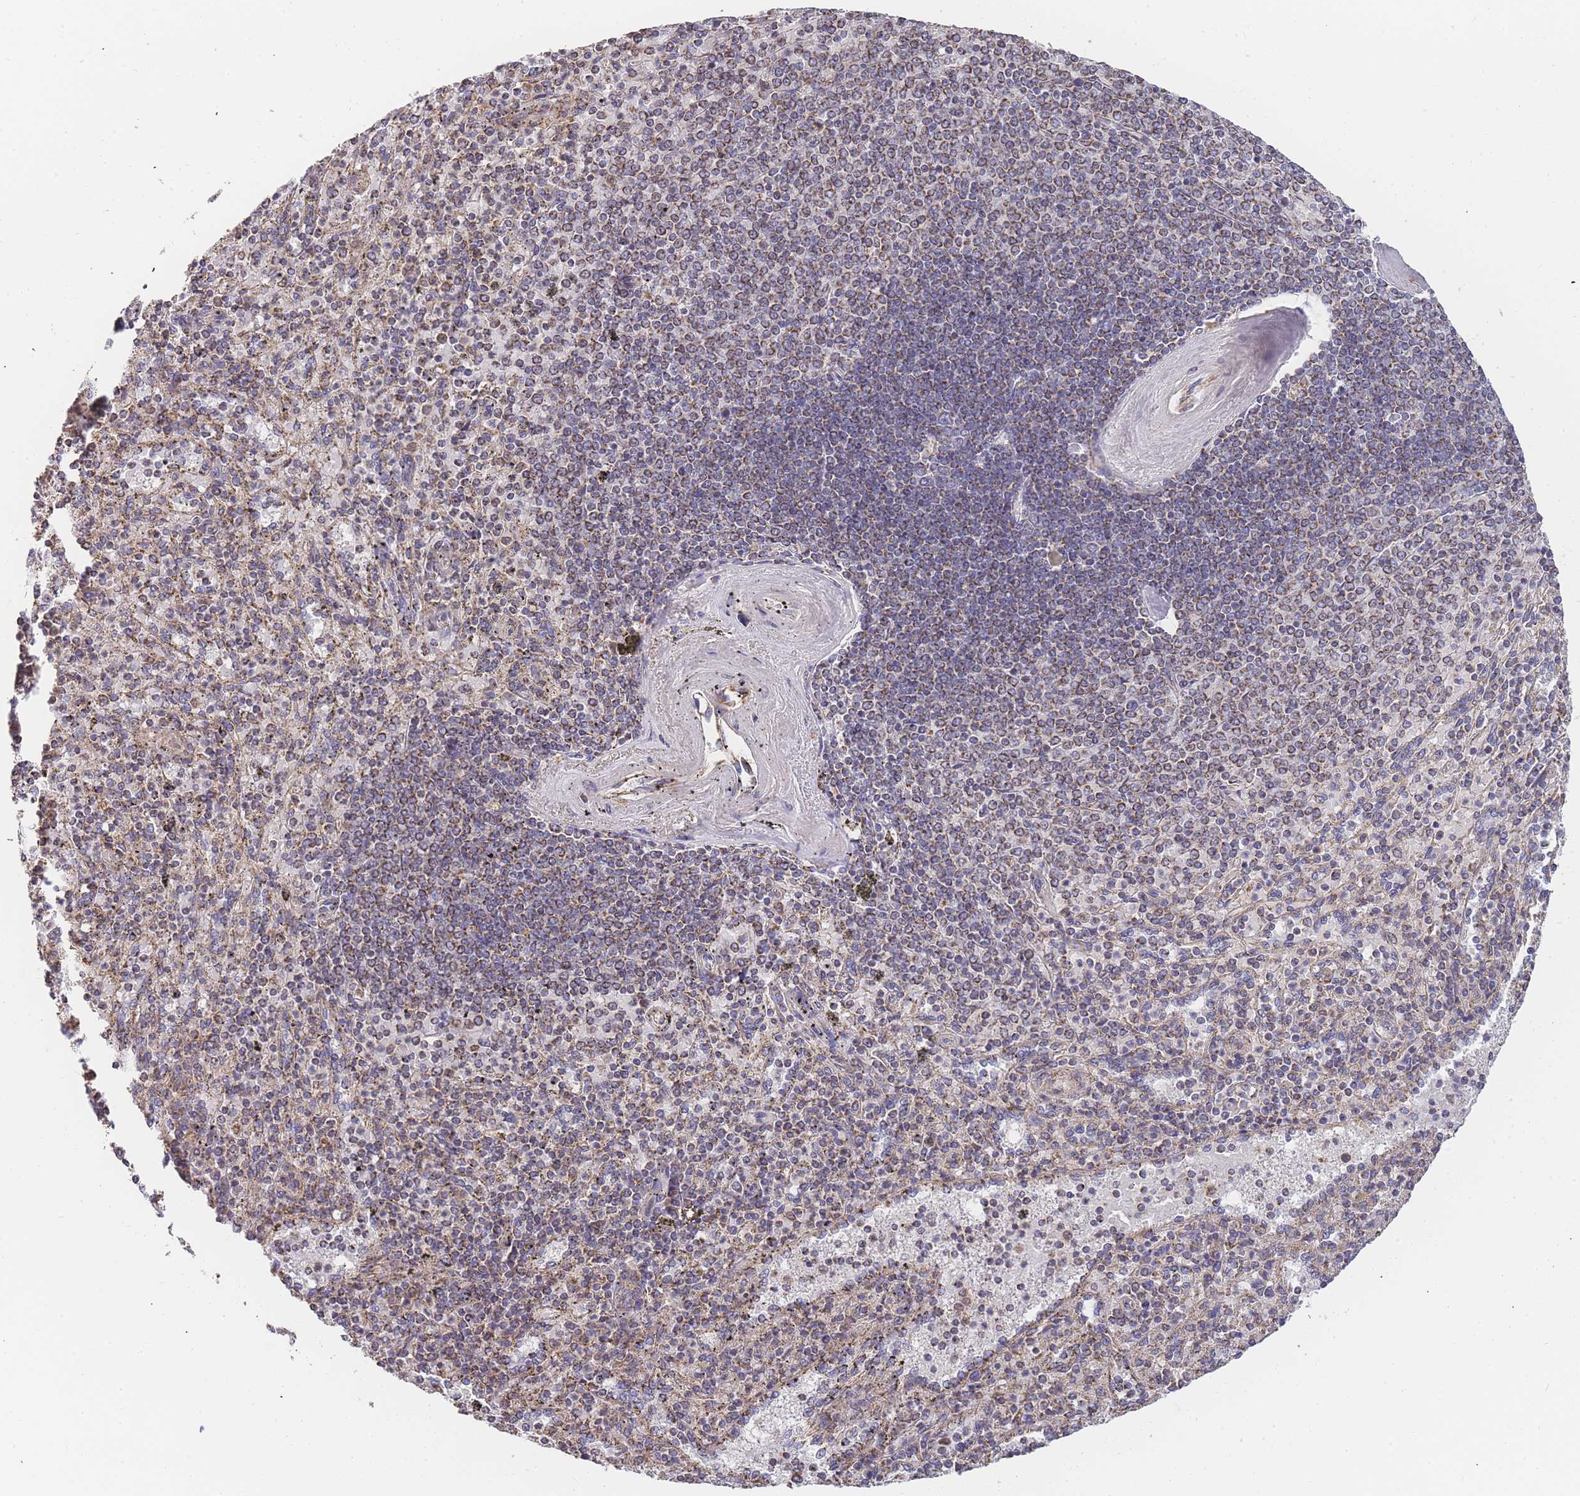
{"staining": {"intensity": "moderate", "quantity": "25%-75%", "location": "cytoplasmic/membranous"}, "tissue": "spleen", "cell_type": "Cells in red pulp", "image_type": "normal", "snomed": [{"axis": "morphology", "description": "Normal tissue, NOS"}, {"axis": "topography", "description": "Spleen"}], "caption": "An immunohistochemistry (IHC) photomicrograph of normal tissue is shown. Protein staining in brown shows moderate cytoplasmic/membranous positivity in spleen within cells in red pulp.", "gene": "ADCY9", "patient": {"sex": "male", "age": 82}}